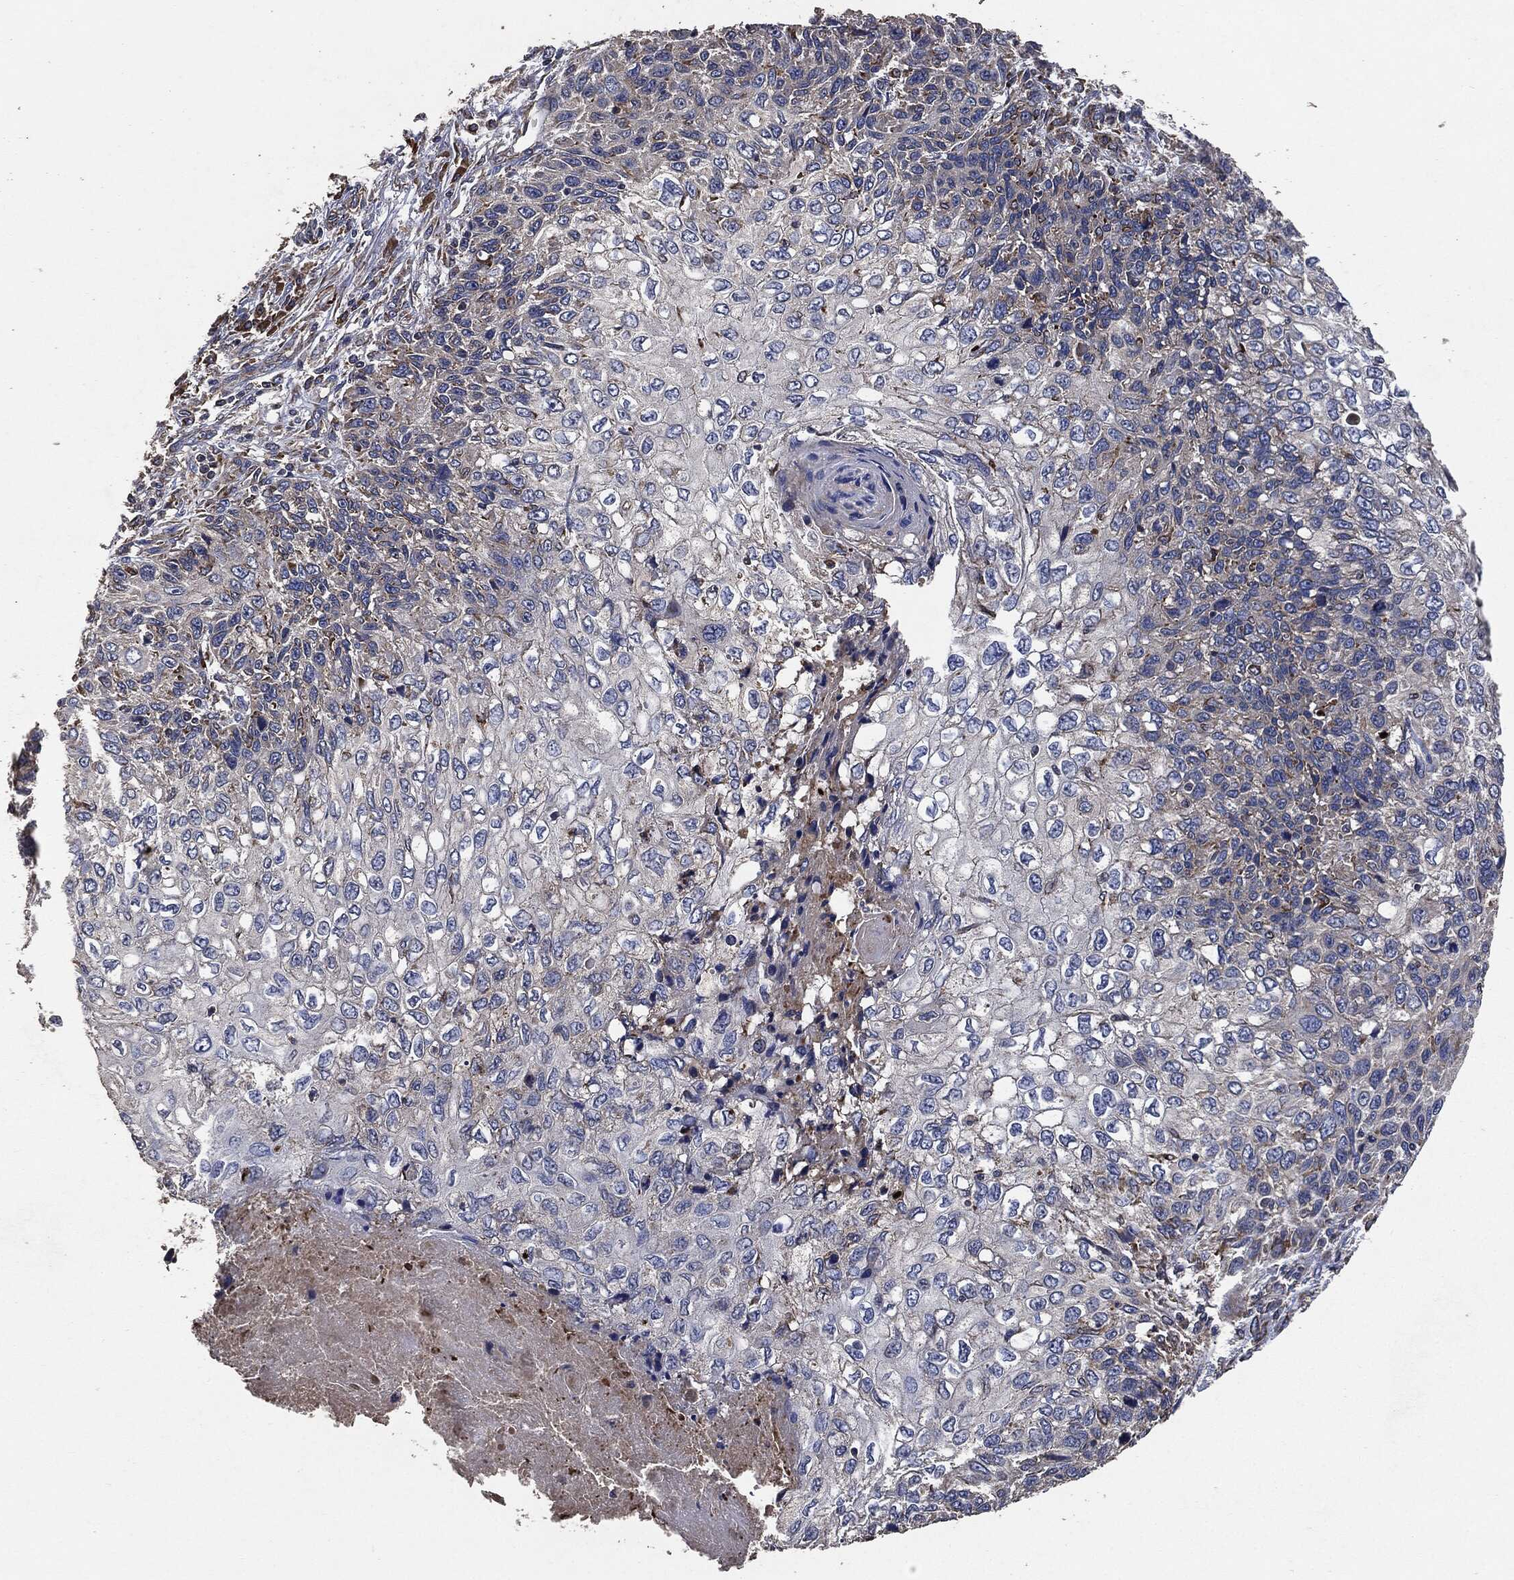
{"staining": {"intensity": "negative", "quantity": "none", "location": "none"}, "tissue": "skin cancer", "cell_type": "Tumor cells", "image_type": "cancer", "snomed": [{"axis": "morphology", "description": "Squamous cell carcinoma, NOS"}, {"axis": "topography", "description": "Skin"}], "caption": "High power microscopy histopathology image of an immunohistochemistry image of squamous cell carcinoma (skin), revealing no significant expression in tumor cells.", "gene": "STK3", "patient": {"sex": "male", "age": 92}}